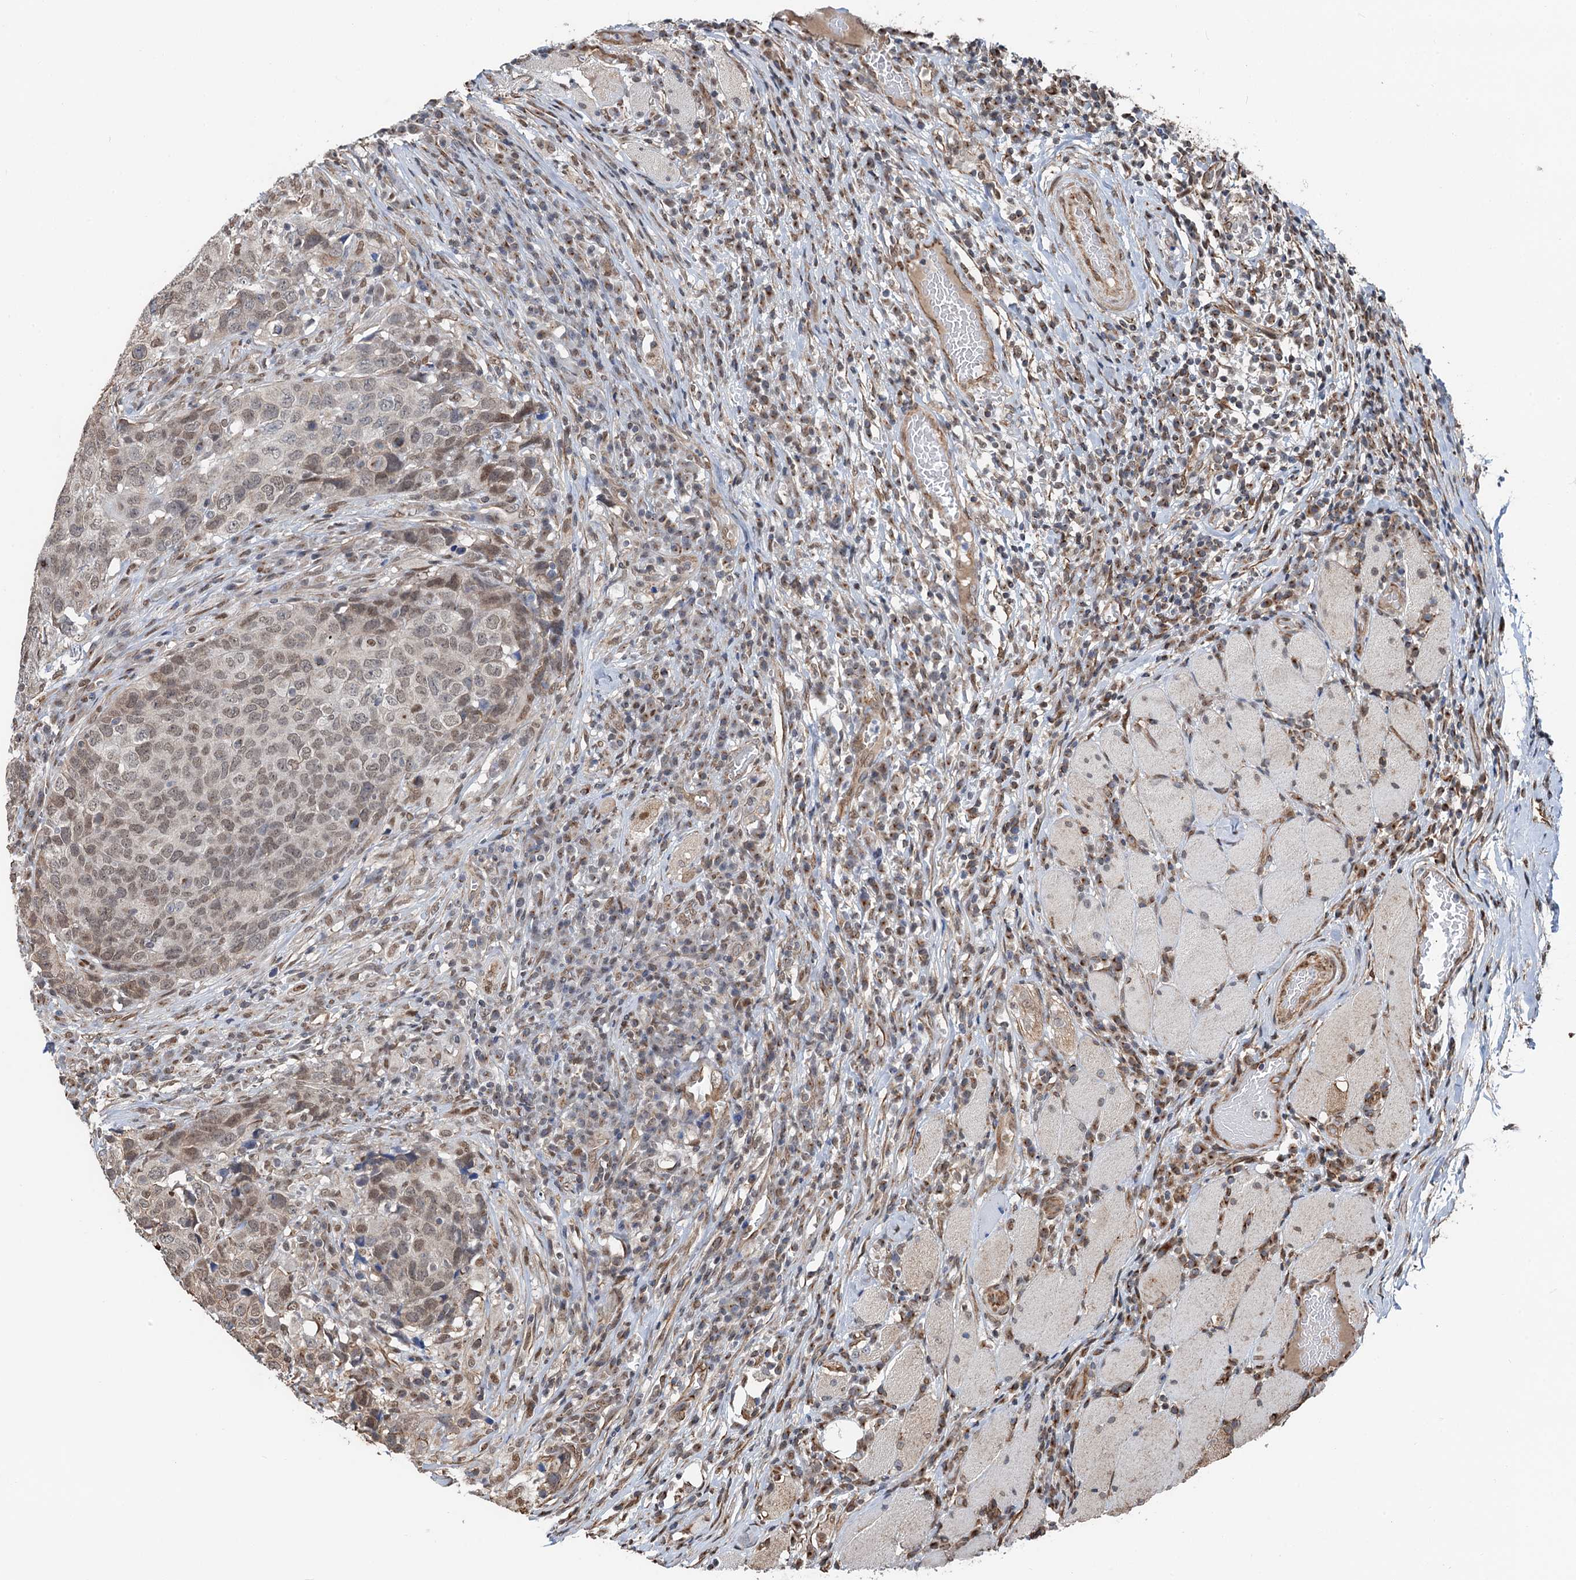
{"staining": {"intensity": "weak", "quantity": ">75%", "location": "nuclear"}, "tissue": "head and neck cancer", "cell_type": "Tumor cells", "image_type": "cancer", "snomed": [{"axis": "morphology", "description": "Squamous cell carcinoma, NOS"}, {"axis": "topography", "description": "Head-Neck"}], "caption": "Immunohistochemistry staining of head and neck cancer (squamous cell carcinoma), which exhibits low levels of weak nuclear expression in about >75% of tumor cells indicating weak nuclear protein staining. The staining was performed using DAB (brown) for protein detection and nuclei were counterstained in hematoxylin (blue).", "gene": "CFDP1", "patient": {"sex": "male", "age": 66}}